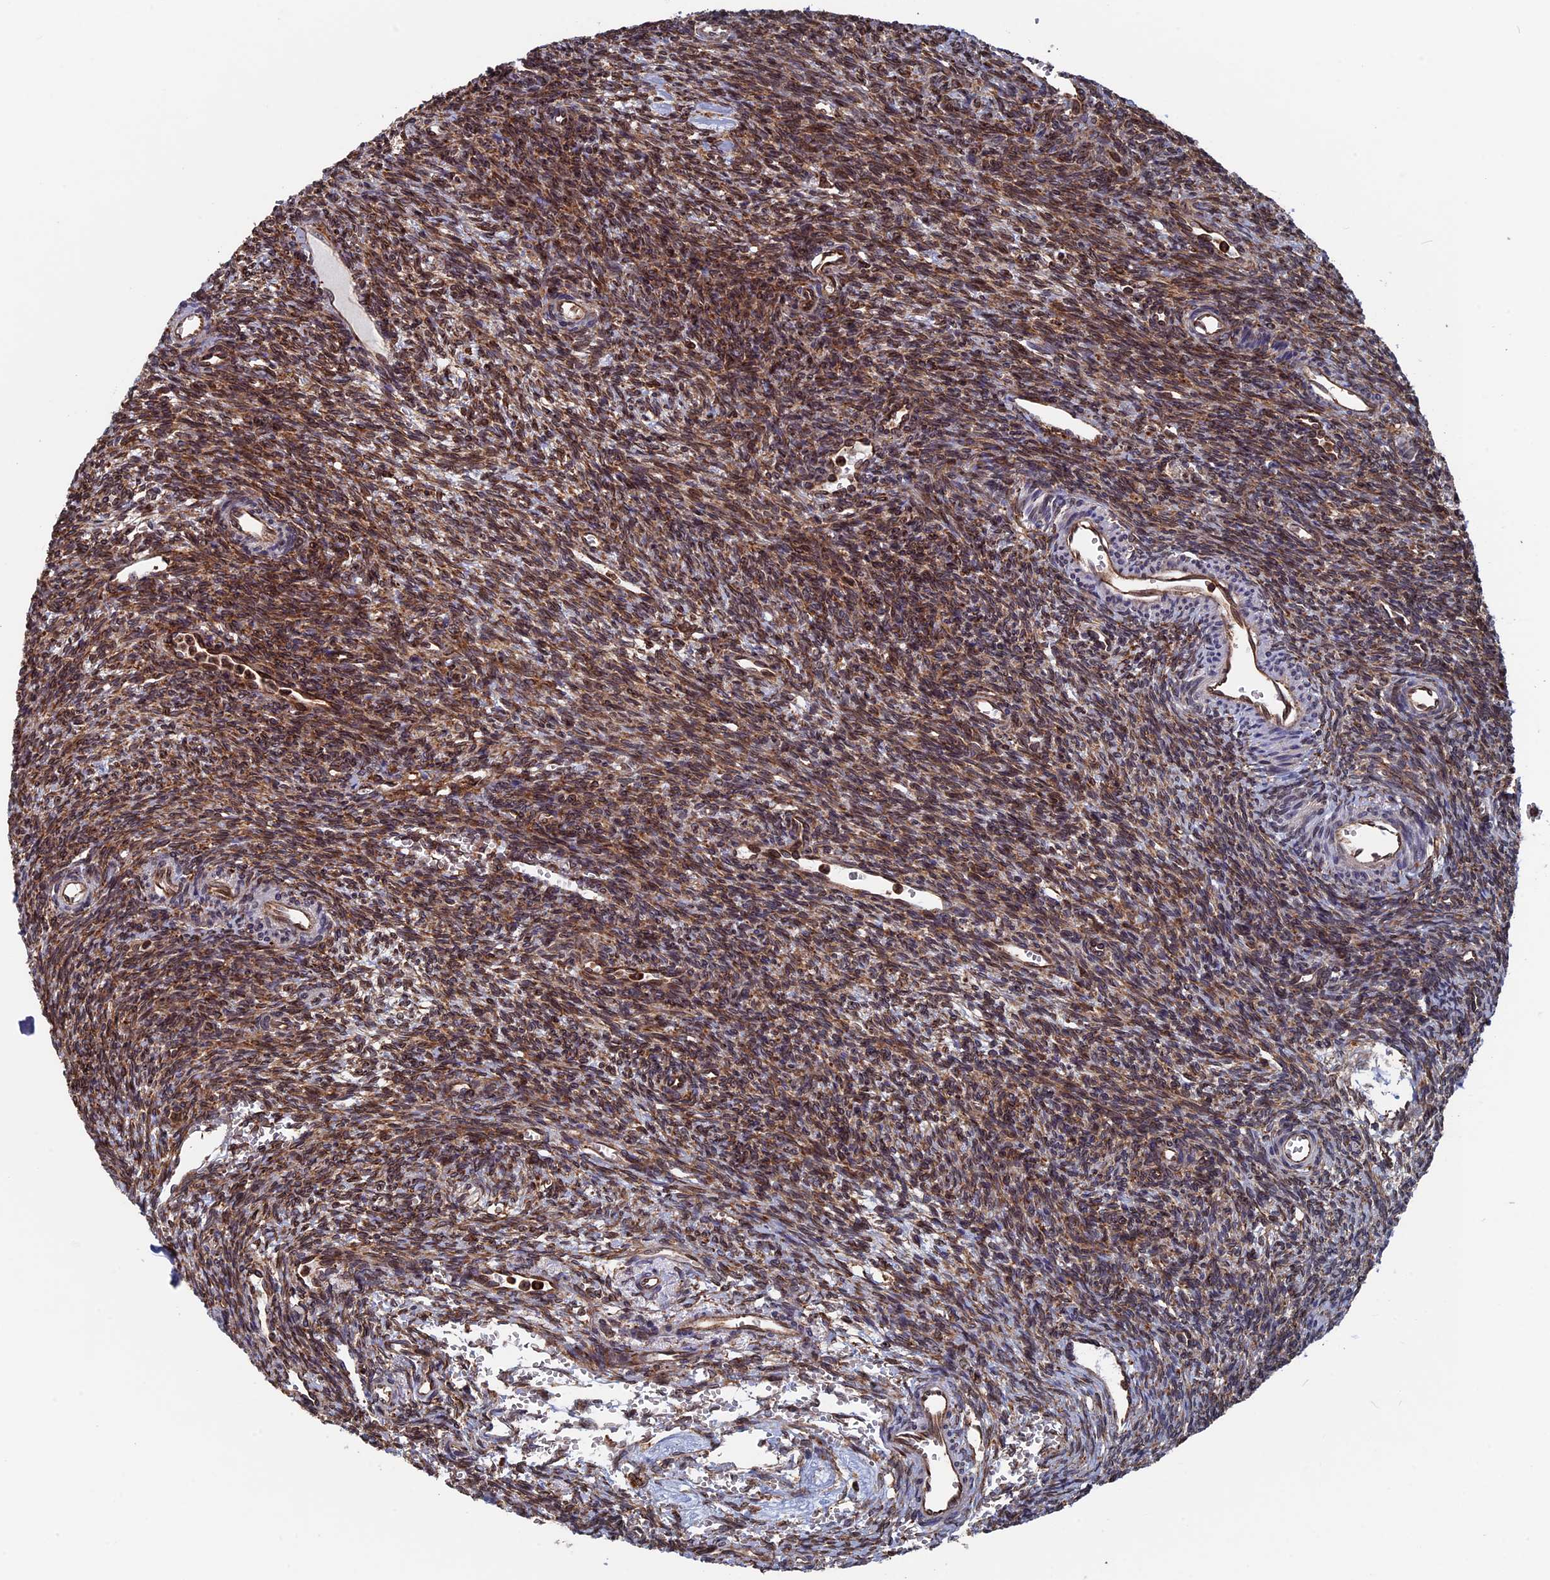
{"staining": {"intensity": "moderate", "quantity": ">75%", "location": "cytoplasmic/membranous"}, "tissue": "ovary", "cell_type": "Ovarian stroma cells", "image_type": "normal", "snomed": [{"axis": "morphology", "description": "Normal tissue, NOS"}, {"axis": "topography", "description": "Ovary"}], "caption": "Immunohistochemistry (IHC) staining of normal ovary, which demonstrates medium levels of moderate cytoplasmic/membranous expression in approximately >75% of ovarian stroma cells indicating moderate cytoplasmic/membranous protein staining. The staining was performed using DAB (brown) for protein detection and nuclei were counterstained in hematoxylin (blue).", "gene": "RPUSD1", "patient": {"sex": "female", "age": 39}}